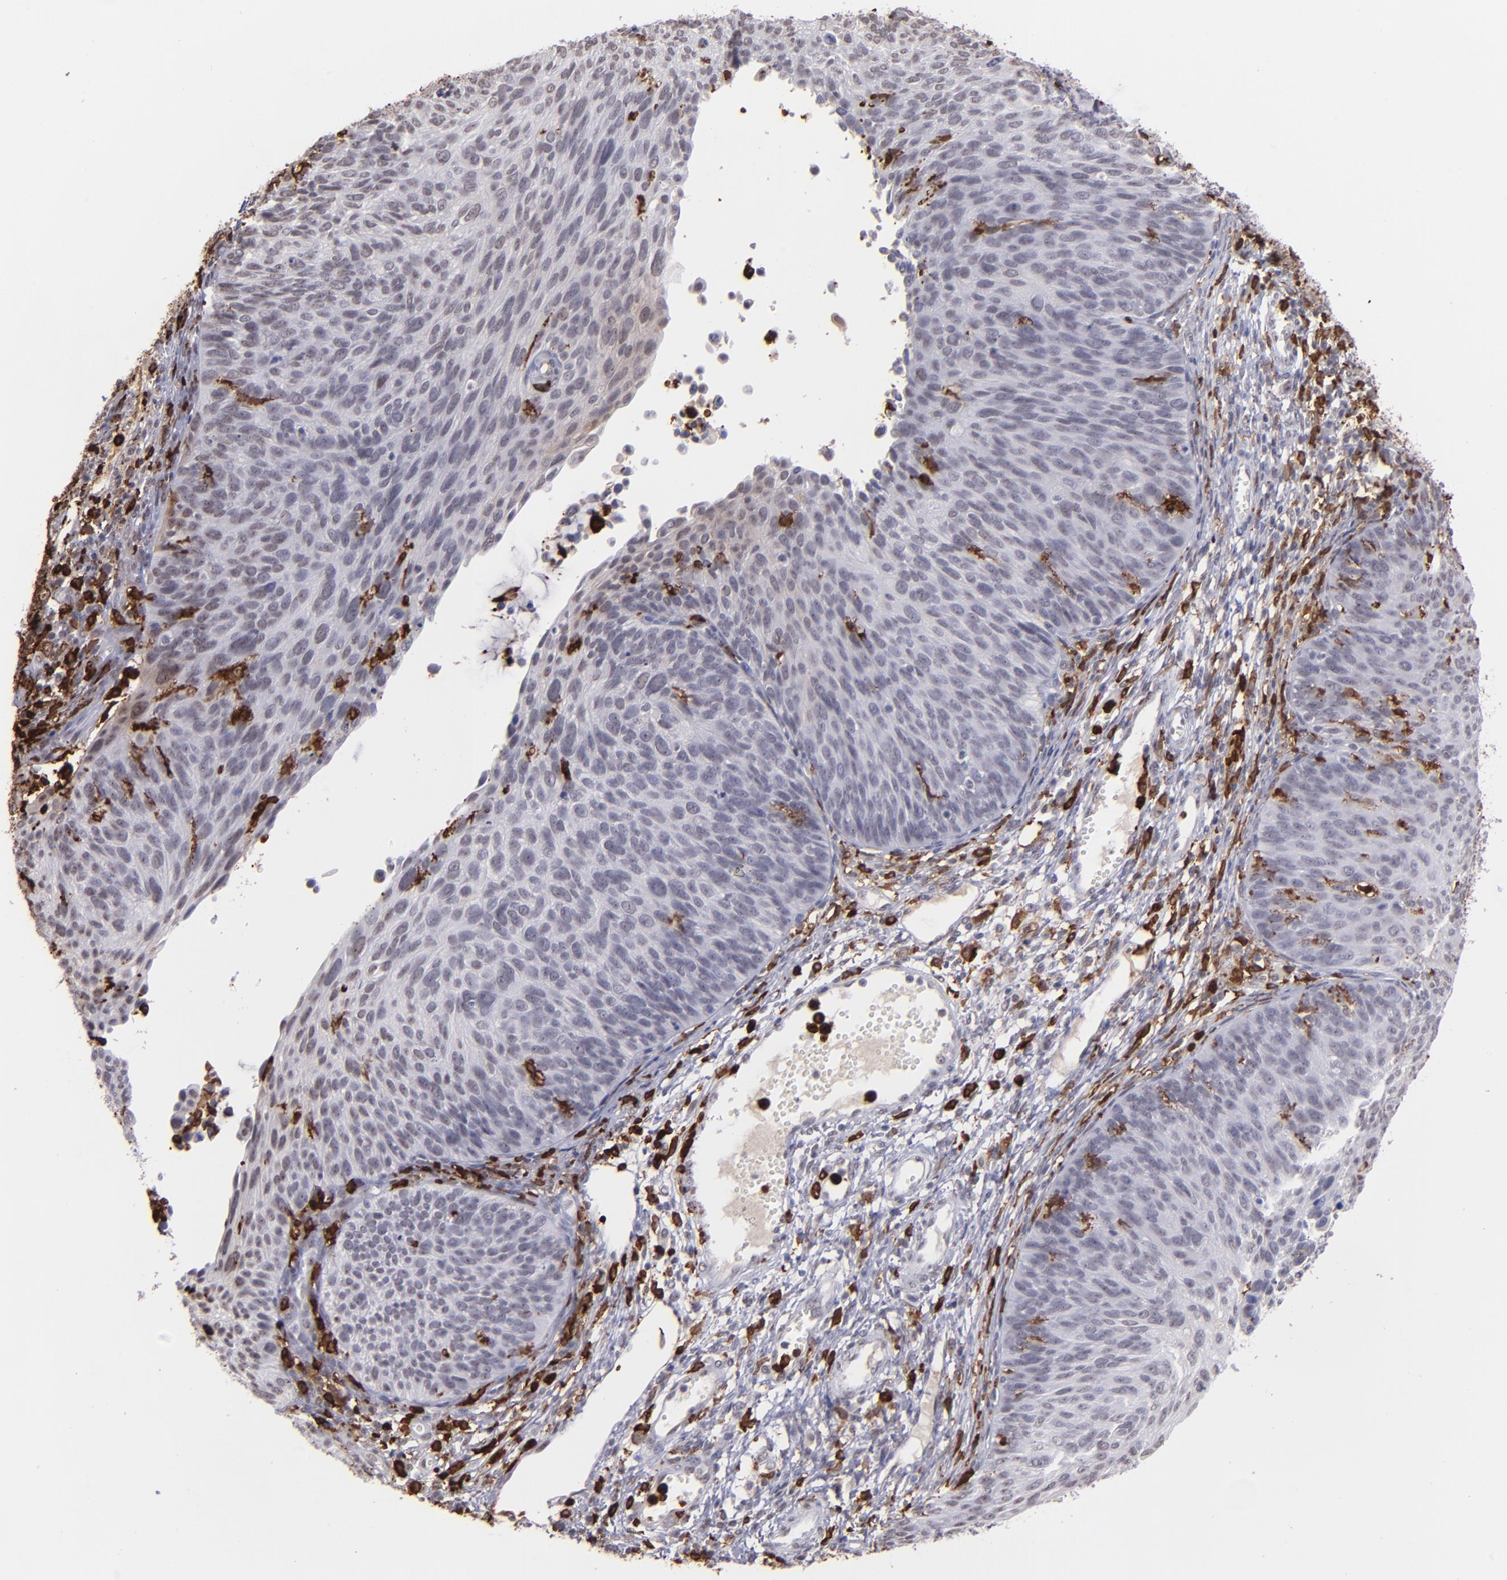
{"staining": {"intensity": "negative", "quantity": "none", "location": "none"}, "tissue": "cervical cancer", "cell_type": "Tumor cells", "image_type": "cancer", "snomed": [{"axis": "morphology", "description": "Squamous cell carcinoma, NOS"}, {"axis": "topography", "description": "Cervix"}], "caption": "Immunohistochemistry of human cervical cancer reveals no staining in tumor cells. The staining was performed using DAB (3,3'-diaminobenzidine) to visualize the protein expression in brown, while the nuclei were stained in blue with hematoxylin (Magnification: 20x).", "gene": "NCF2", "patient": {"sex": "female", "age": 36}}